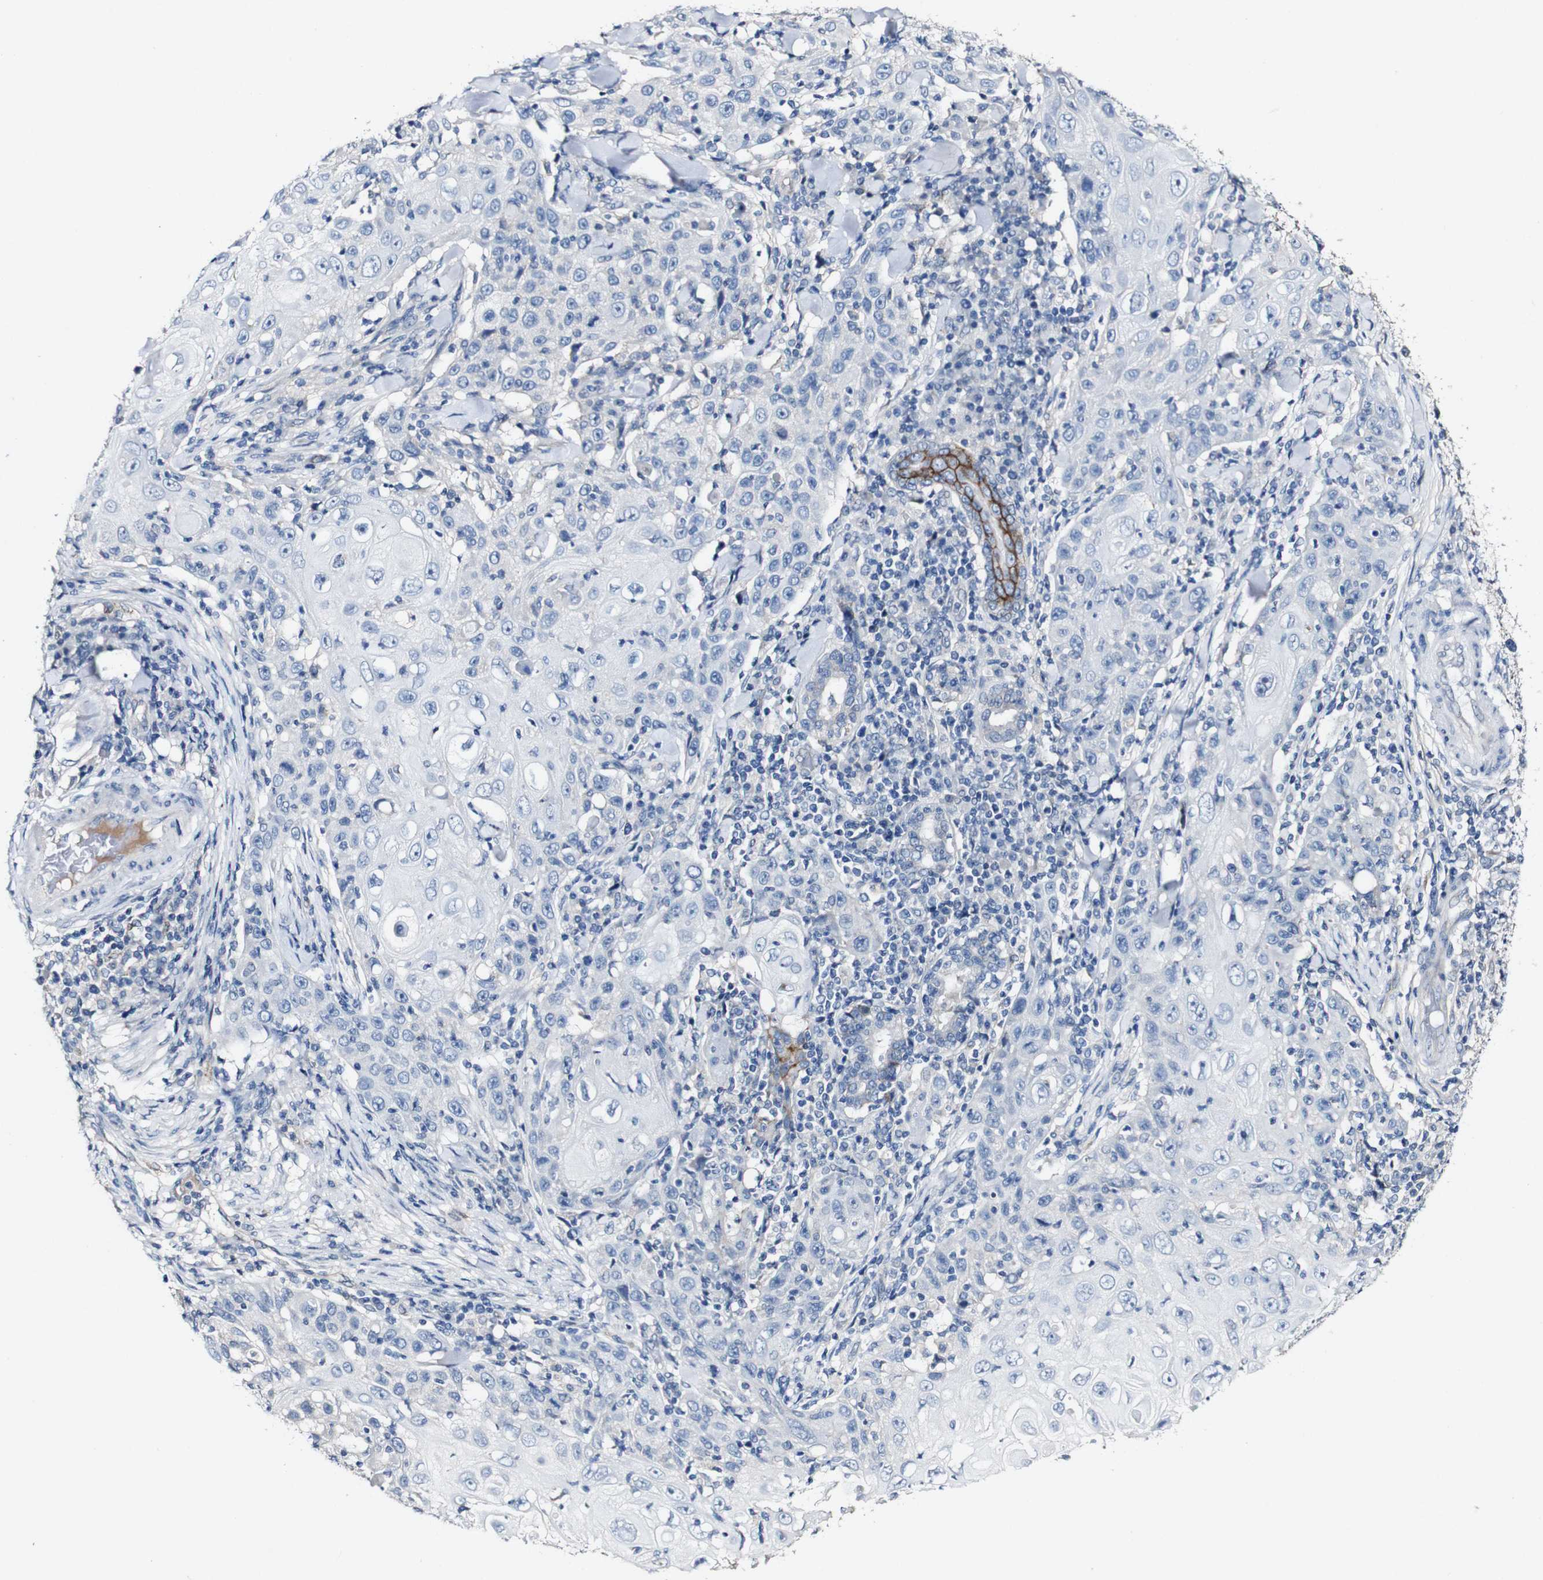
{"staining": {"intensity": "negative", "quantity": "none", "location": "none"}, "tissue": "skin cancer", "cell_type": "Tumor cells", "image_type": "cancer", "snomed": [{"axis": "morphology", "description": "Squamous cell carcinoma, NOS"}, {"axis": "topography", "description": "Skin"}], "caption": "Tumor cells show no significant staining in squamous cell carcinoma (skin). (DAB (3,3'-diaminobenzidine) immunohistochemistry visualized using brightfield microscopy, high magnification).", "gene": "GRAMD1A", "patient": {"sex": "female", "age": 88}}